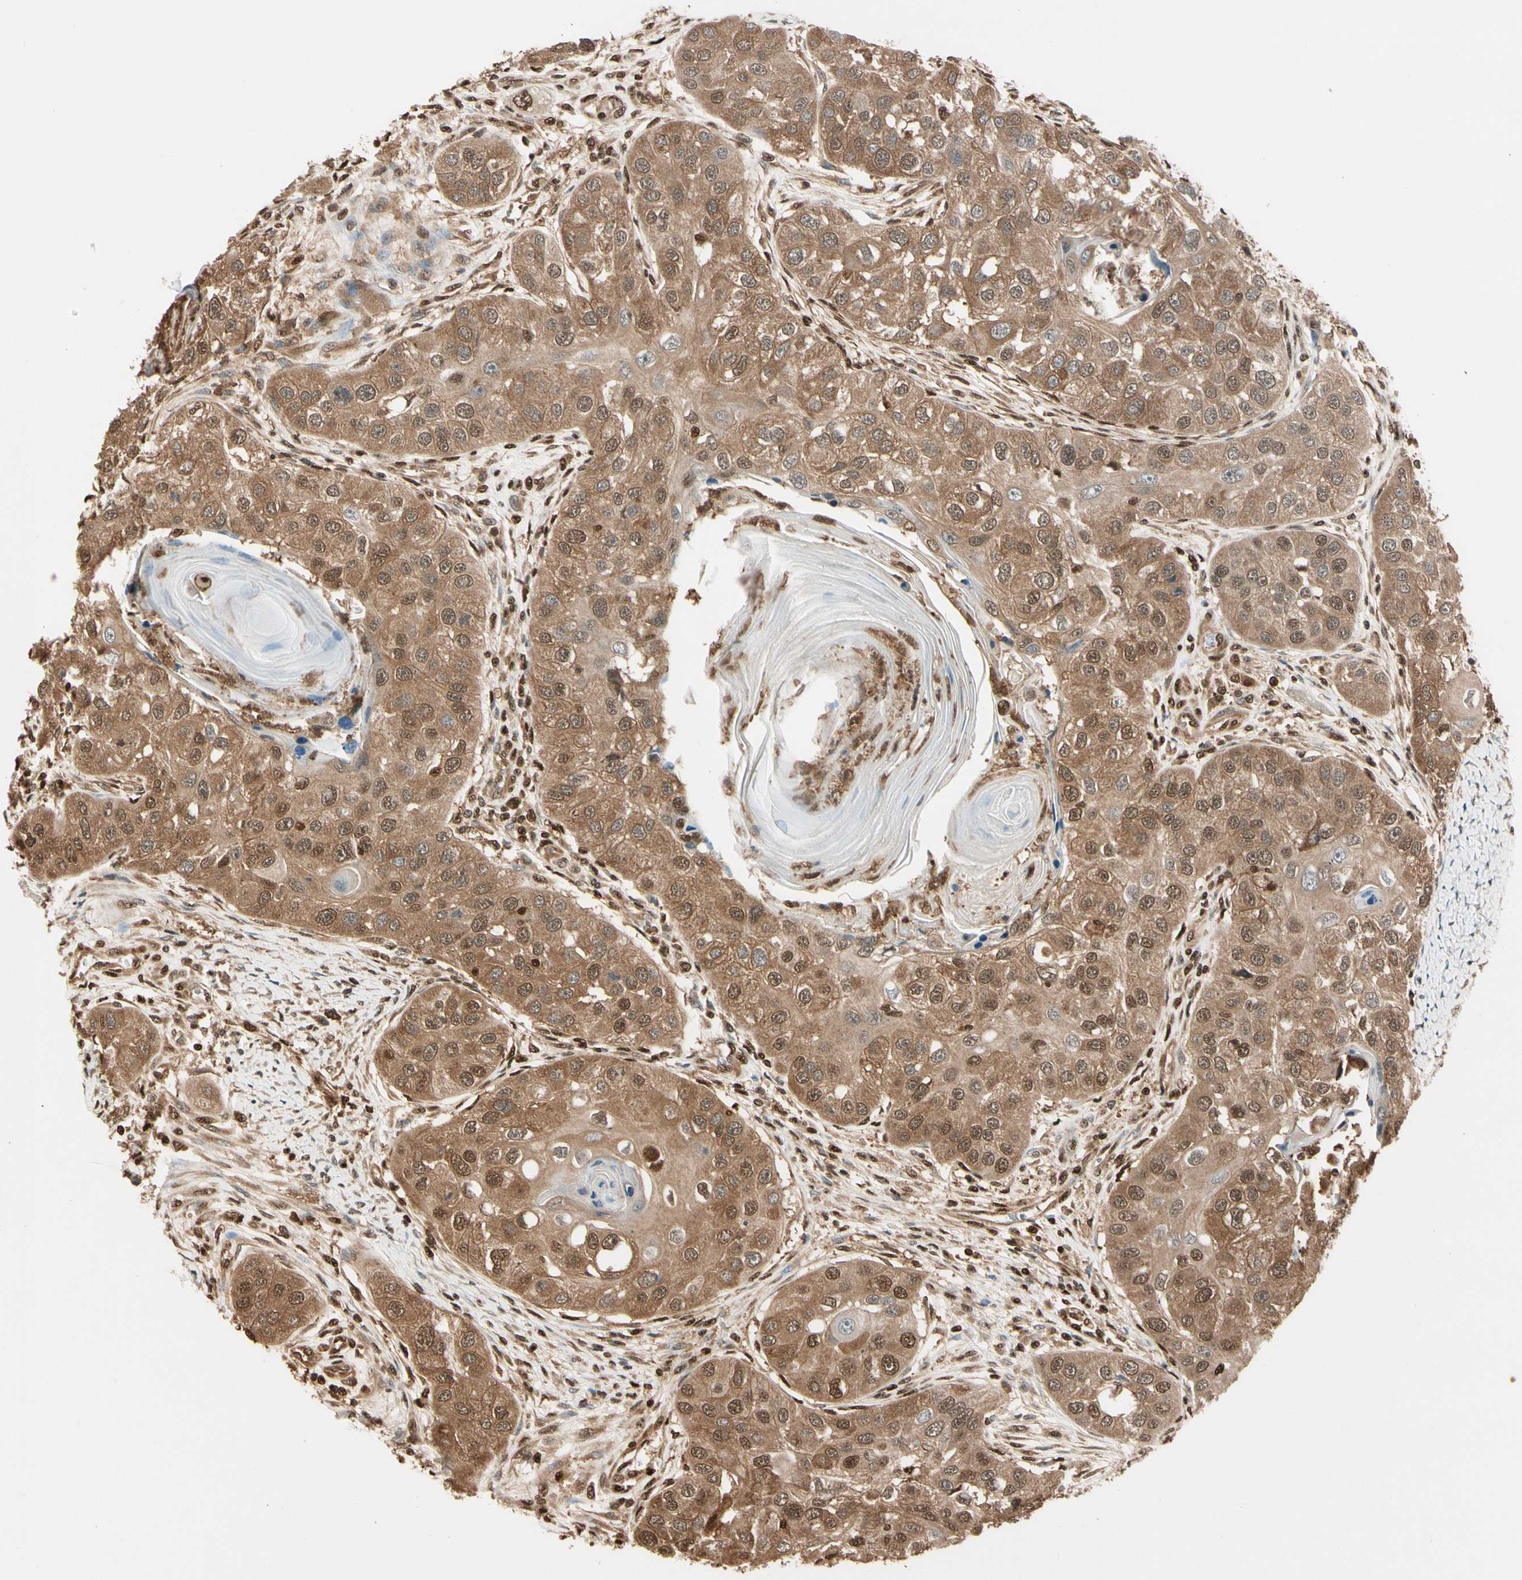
{"staining": {"intensity": "moderate", "quantity": ">75%", "location": "cytoplasmic/membranous,nuclear"}, "tissue": "head and neck cancer", "cell_type": "Tumor cells", "image_type": "cancer", "snomed": [{"axis": "morphology", "description": "Normal tissue, NOS"}, {"axis": "morphology", "description": "Squamous cell carcinoma, NOS"}, {"axis": "topography", "description": "Skeletal muscle"}, {"axis": "topography", "description": "Head-Neck"}], "caption": "Brown immunohistochemical staining in human head and neck cancer (squamous cell carcinoma) shows moderate cytoplasmic/membranous and nuclear positivity in approximately >75% of tumor cells.", "gene": "PNCK", "patient": {"sex": "male", "age": 51}}